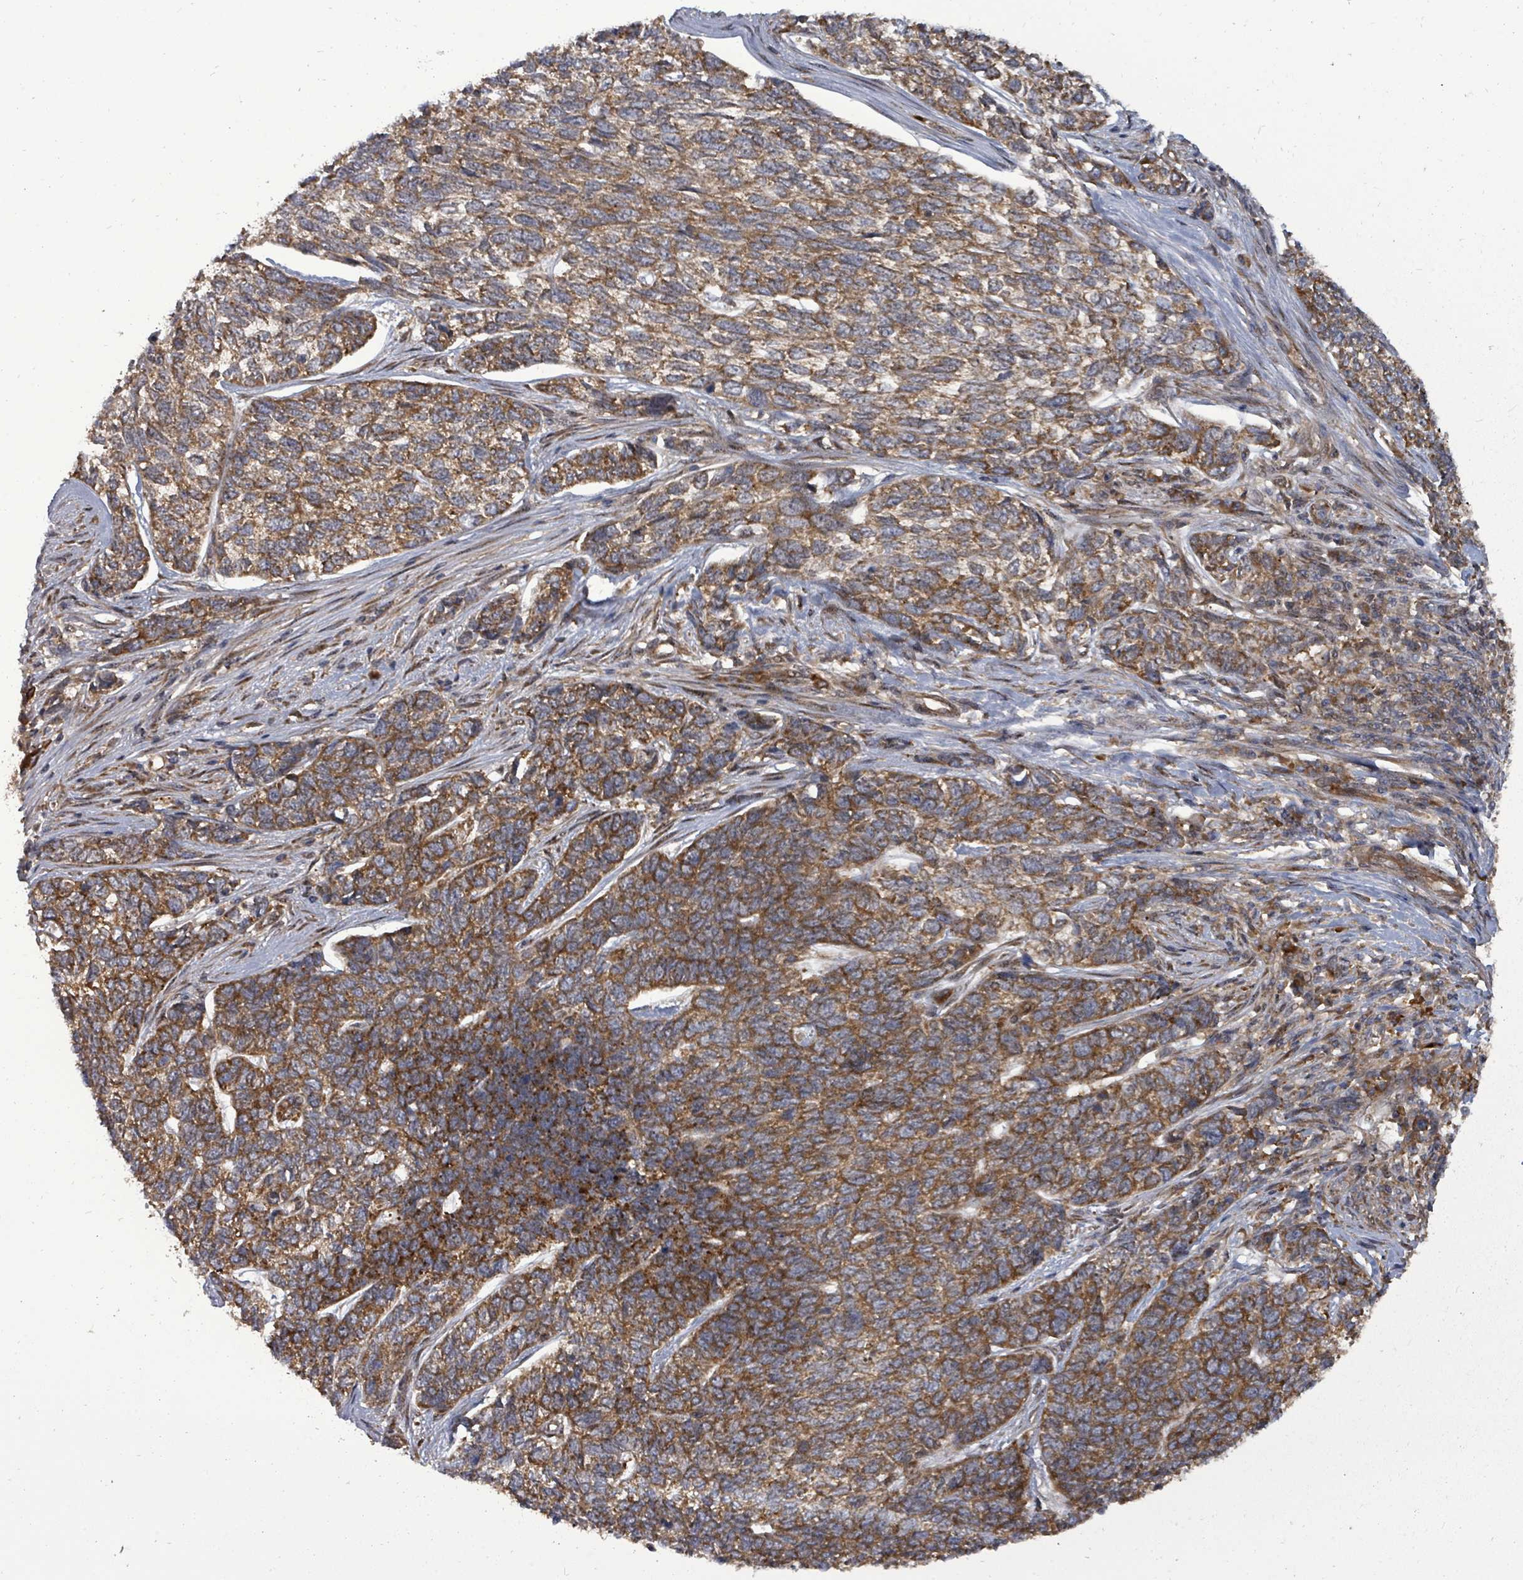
{"staining": {"intensity": "moderate", "quantity": ">75%", "location": "cytoplasmic/membranous"}, "tissue": "skin cancer", "cell_type": "Tumor cells", "image_type": "cancer", "snomed": [{"axis": "morphology", "description": "Basal cell carcinoma"}, {"axis": "topography", "description": "Skin"}], "caption": "Human skin basal cell carcinoma stained for a protein (brown) exhibits moderate cytoplasmic/membranous positive positivity in approximately >75% of tumor cells.", "gene": "EIF3C", "patient": {"sex": "female", "age": 65}}